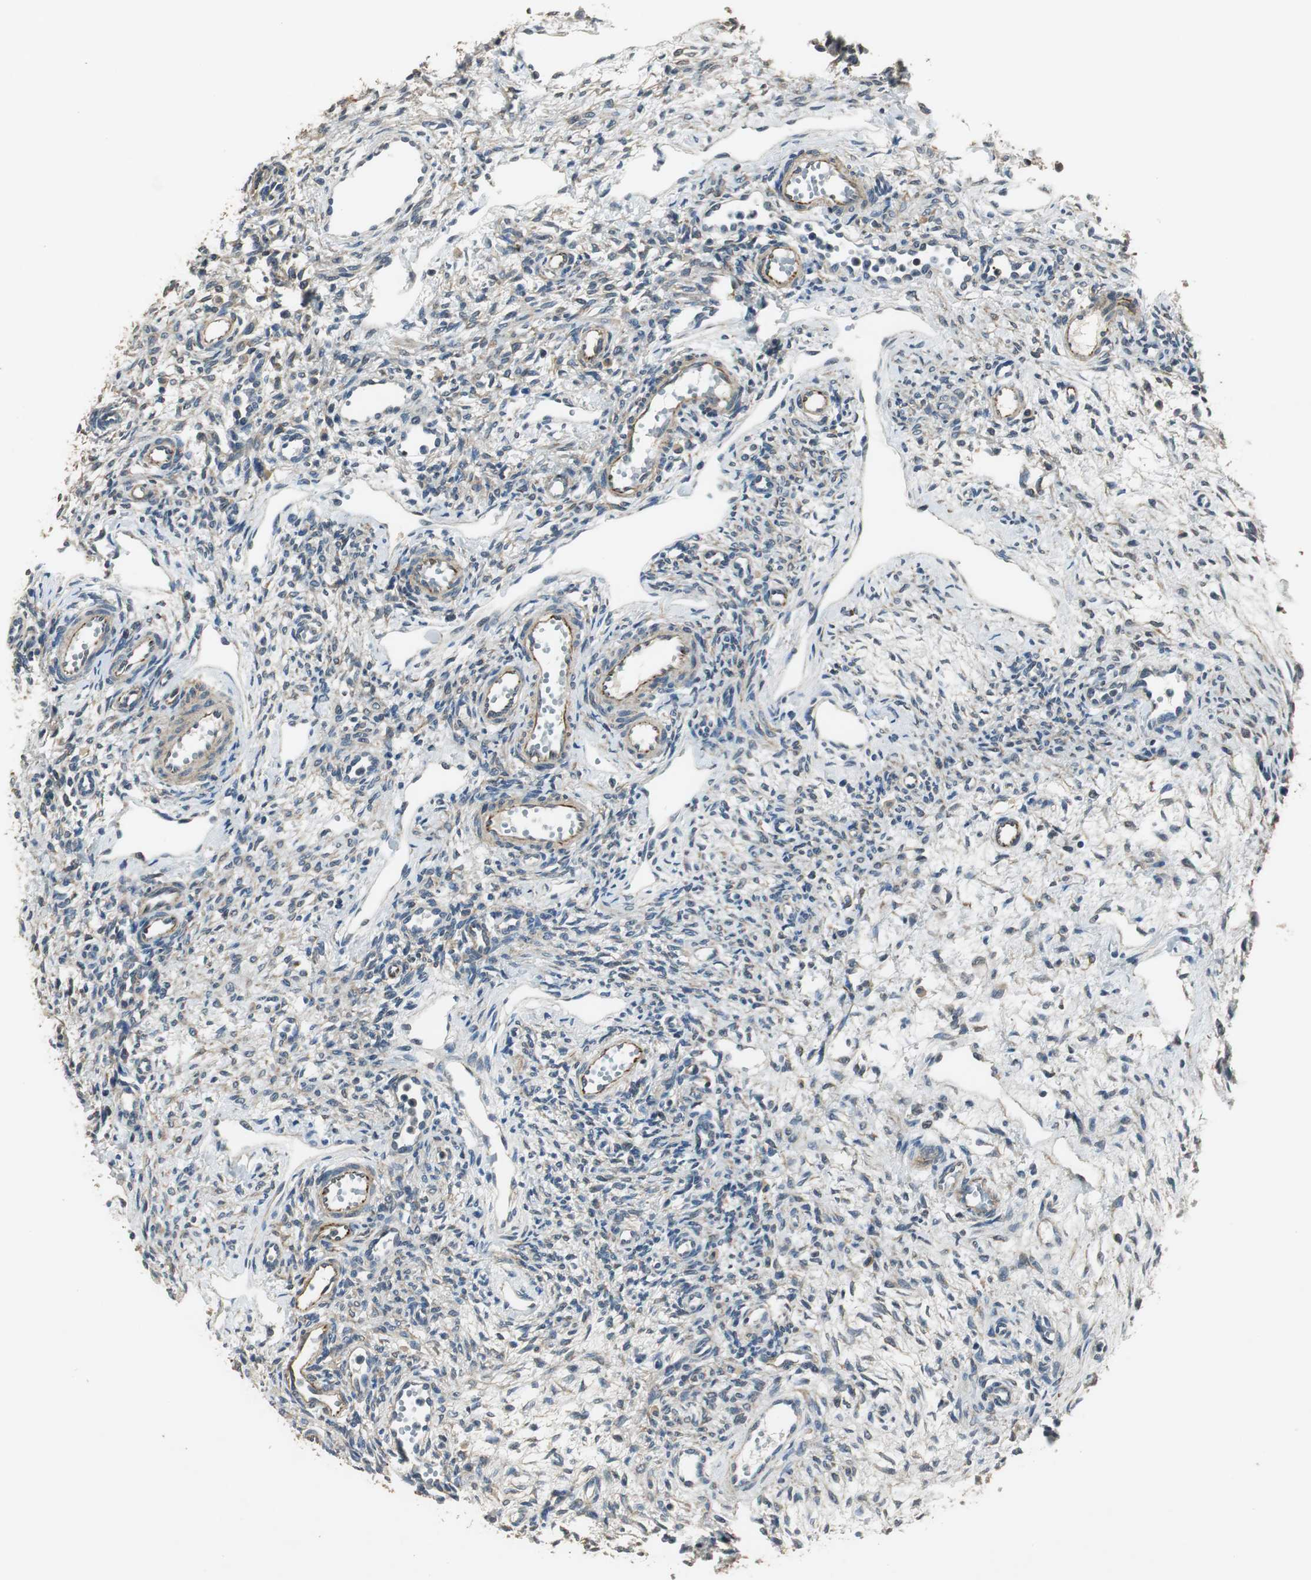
{"staining": {"intensity": "weak", "quantity": "25%-75%", "location": "cytoplasmic/membranous"}, "tissue": "ovary", "cell_type": "Ovarian stroma cells", "image_type": "normal", "snomed": [{"axis": "morphology", "description": "Normal tissue, NOS"}, {"axis": "topography", "description": "Ovary"}], "caption": "Ovary stained for a protein shows weak cytoplasmic/membranous positivity in ovarian stroma cells. (DAB (3,3'-diaminobenzidine) IHC with brightfield microscopy, high magnification).", "gene": "PSMB4", "patient": {"sex": "female", "age": 33}}